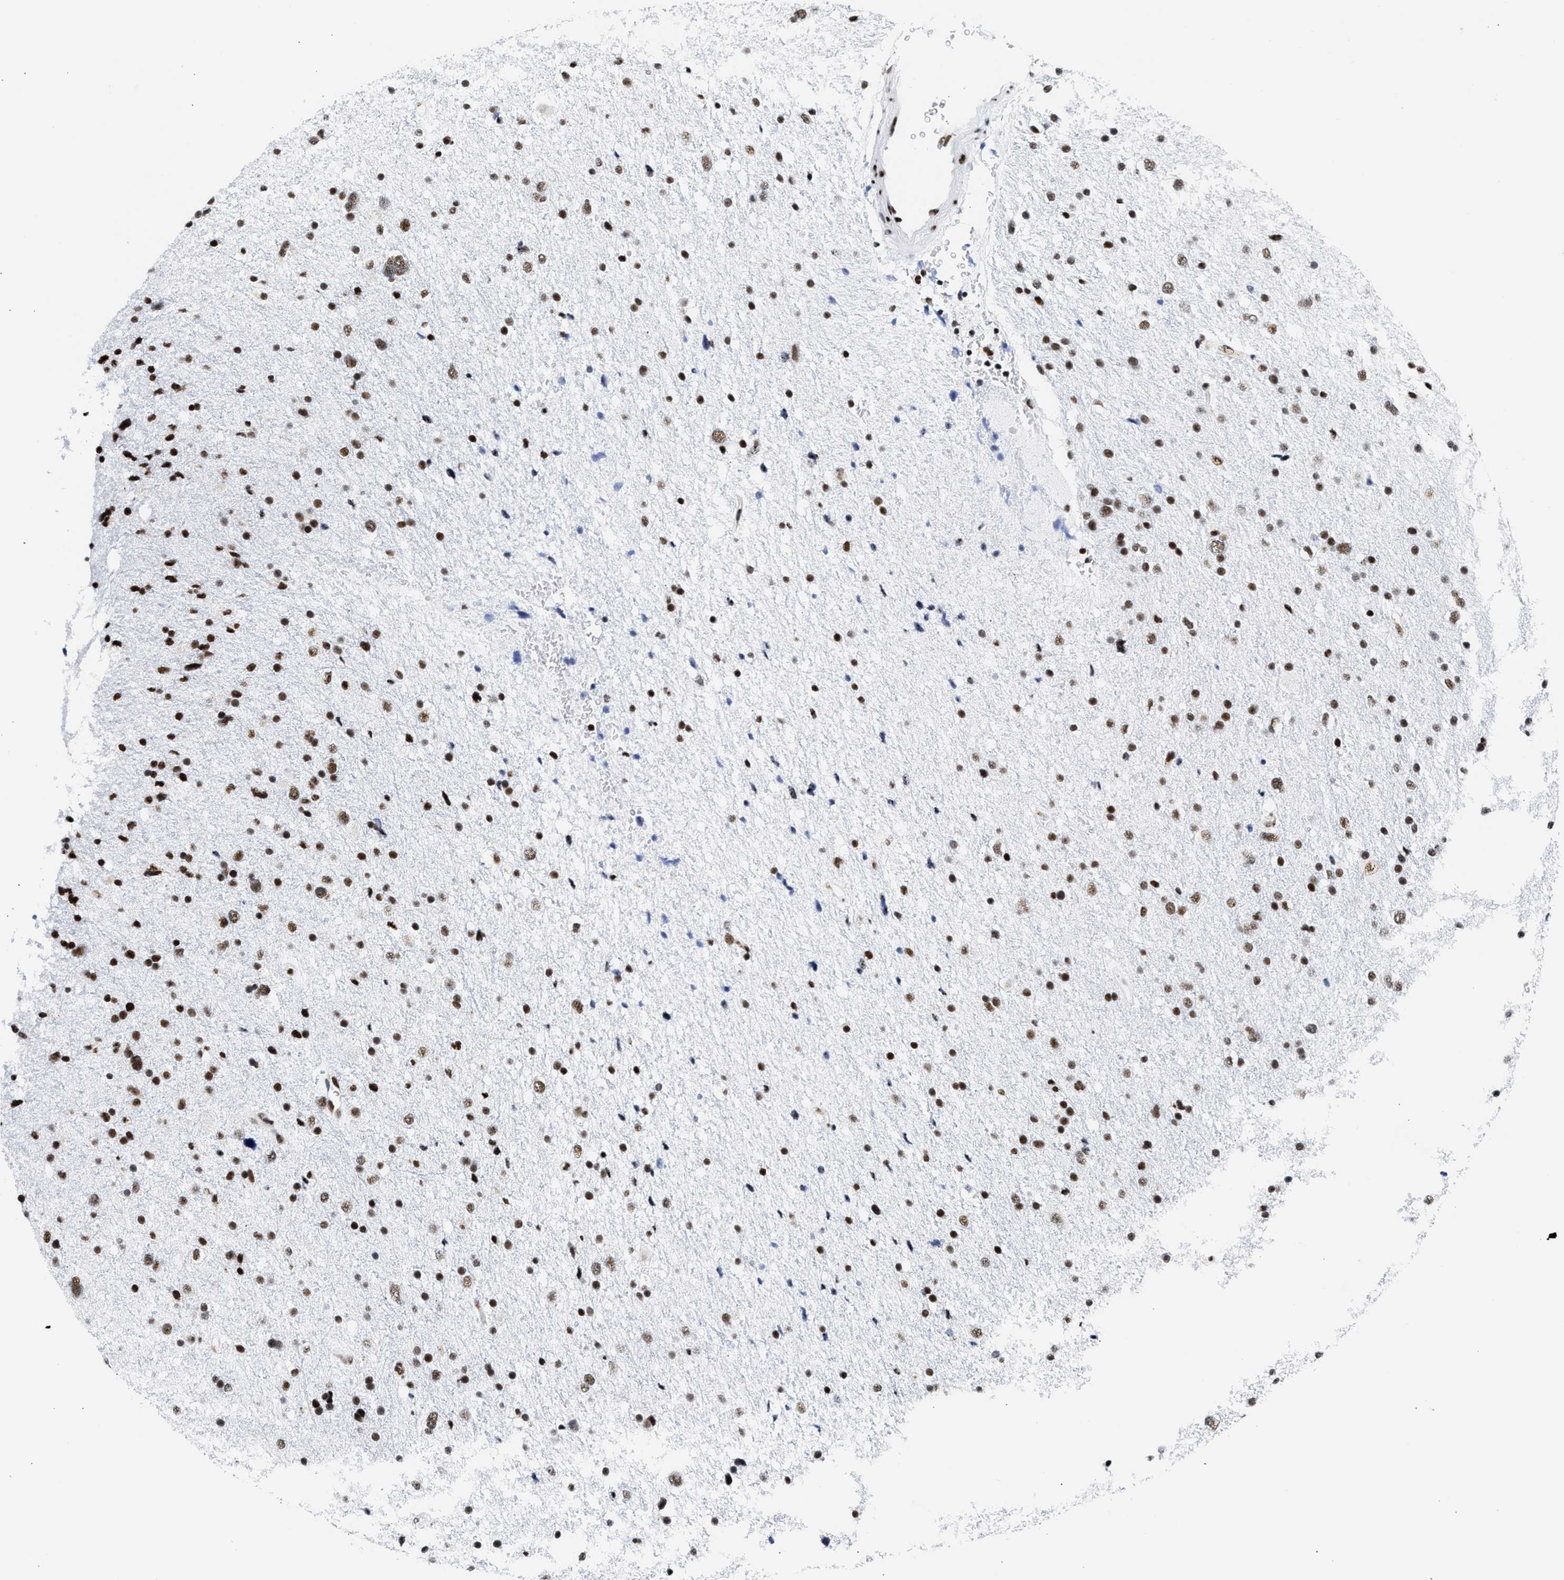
{"staining": {"intensity": "moderate", "quantity": ">75%", "location": "nuclear"}, "tissue": "glioma", "cell_type": "Tumor cells", "image_type": "cancer", "snomed": [{"axis": "morphology", "description": "Glioma, malignant, Low grade"}, {"axis": "topography", "description": "Brain"}], "caption": "IHC image of human malignant glioma (low-grade) stained for a protein (brown), which reveals medium levels of moderate nuclear positivity in about >75% of tumor cells.", "gene": "RBM8A", "patient": {"sex": "female", "age": 37}}